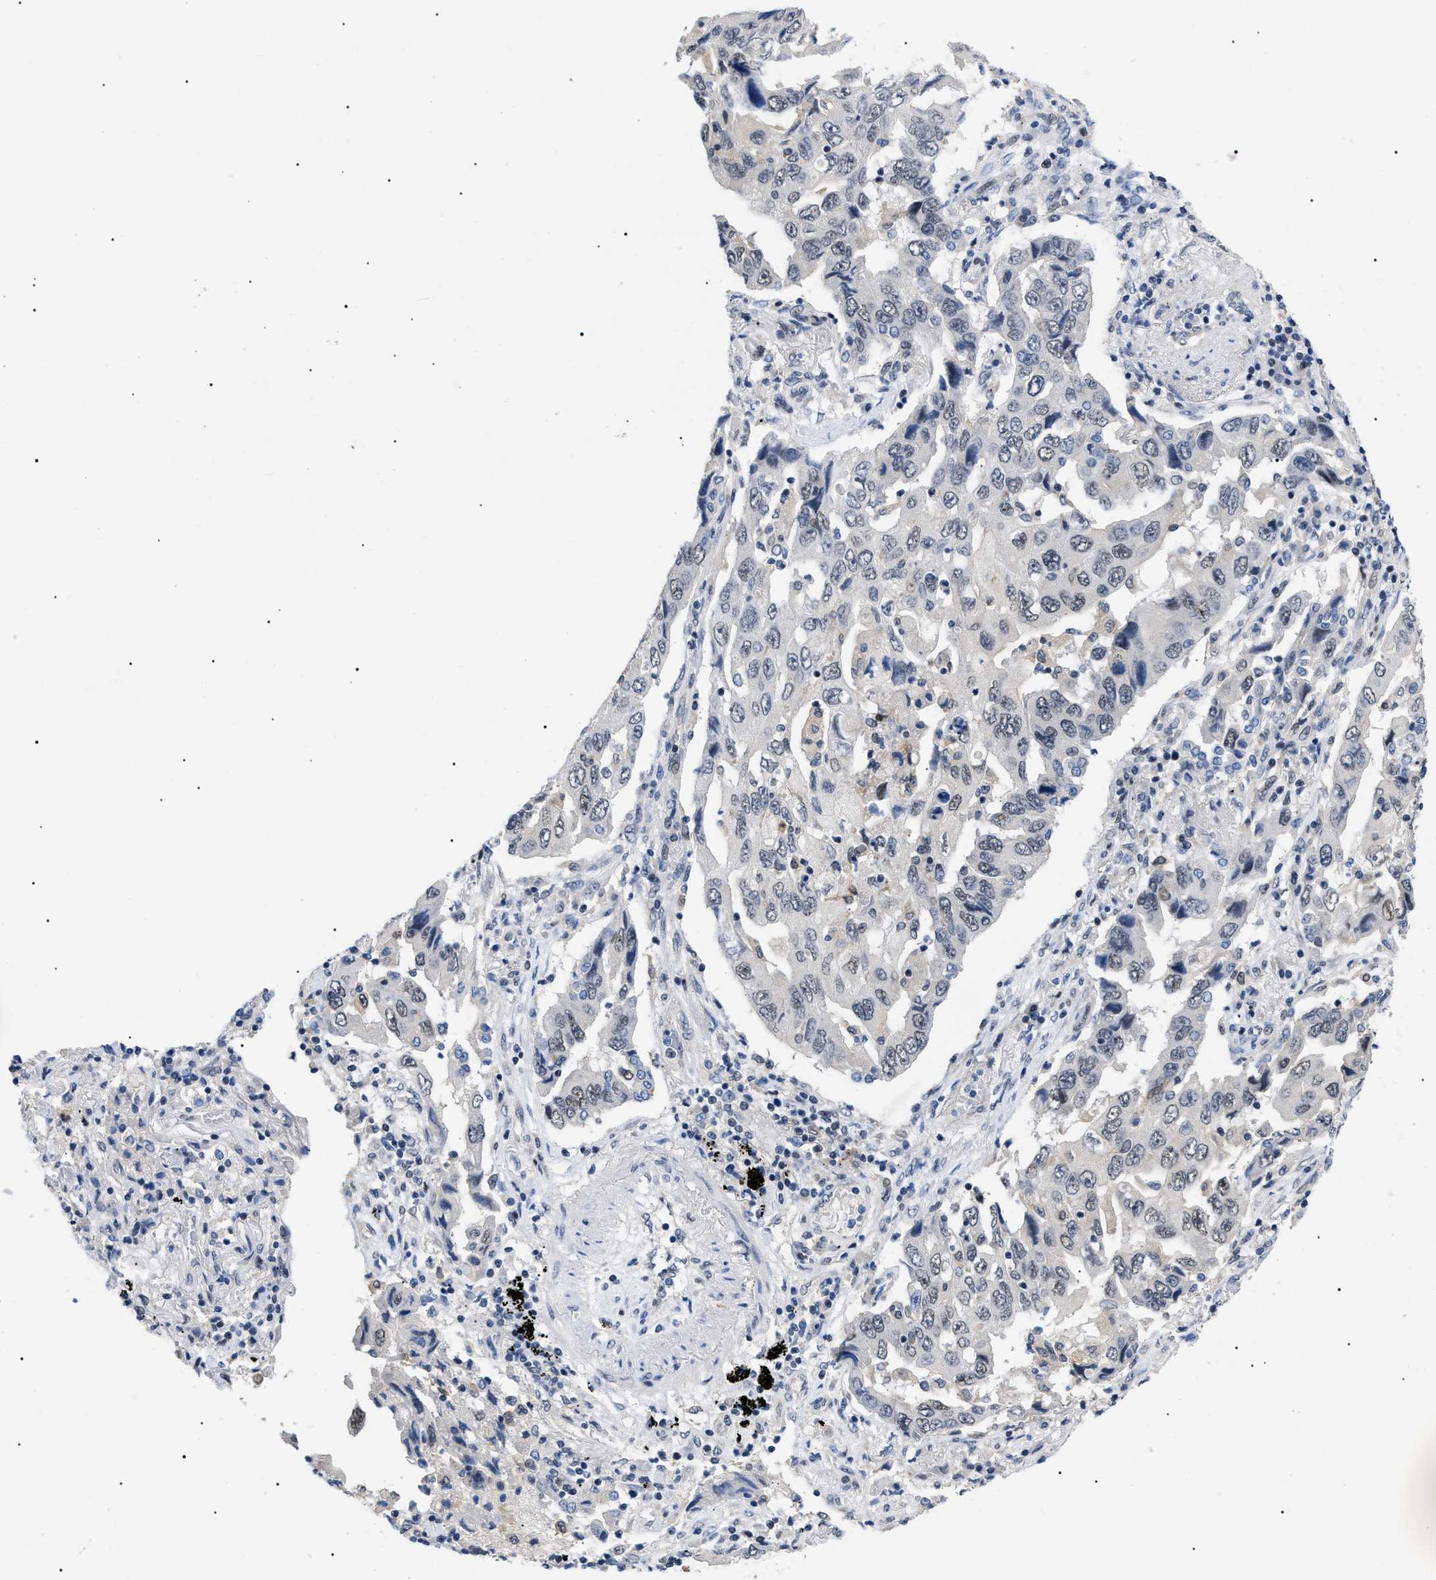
{"staining": {"intensity": "negative", "quantity": "none", "location": "none"}, "tissue": "lung cancer", "cell_type": "Tumor cells", "image_type": "cancer", "snomed": [{"axis": "morphology", "description": "Adenocarcinoma, NOS"}, {"axis": "topography", "description": "Lung"}], "caption": "An immunohistochemistry (IHC) photomicrograph of lung cancer (adenocarcinoma) is shown. There is no staining in tumor cells of lung cancer (adenocarcinoma). (DAB immunohistochemistry, high magnification).", "gene": "GARRE1", "patient": {"sex": "female", "age": 65}}